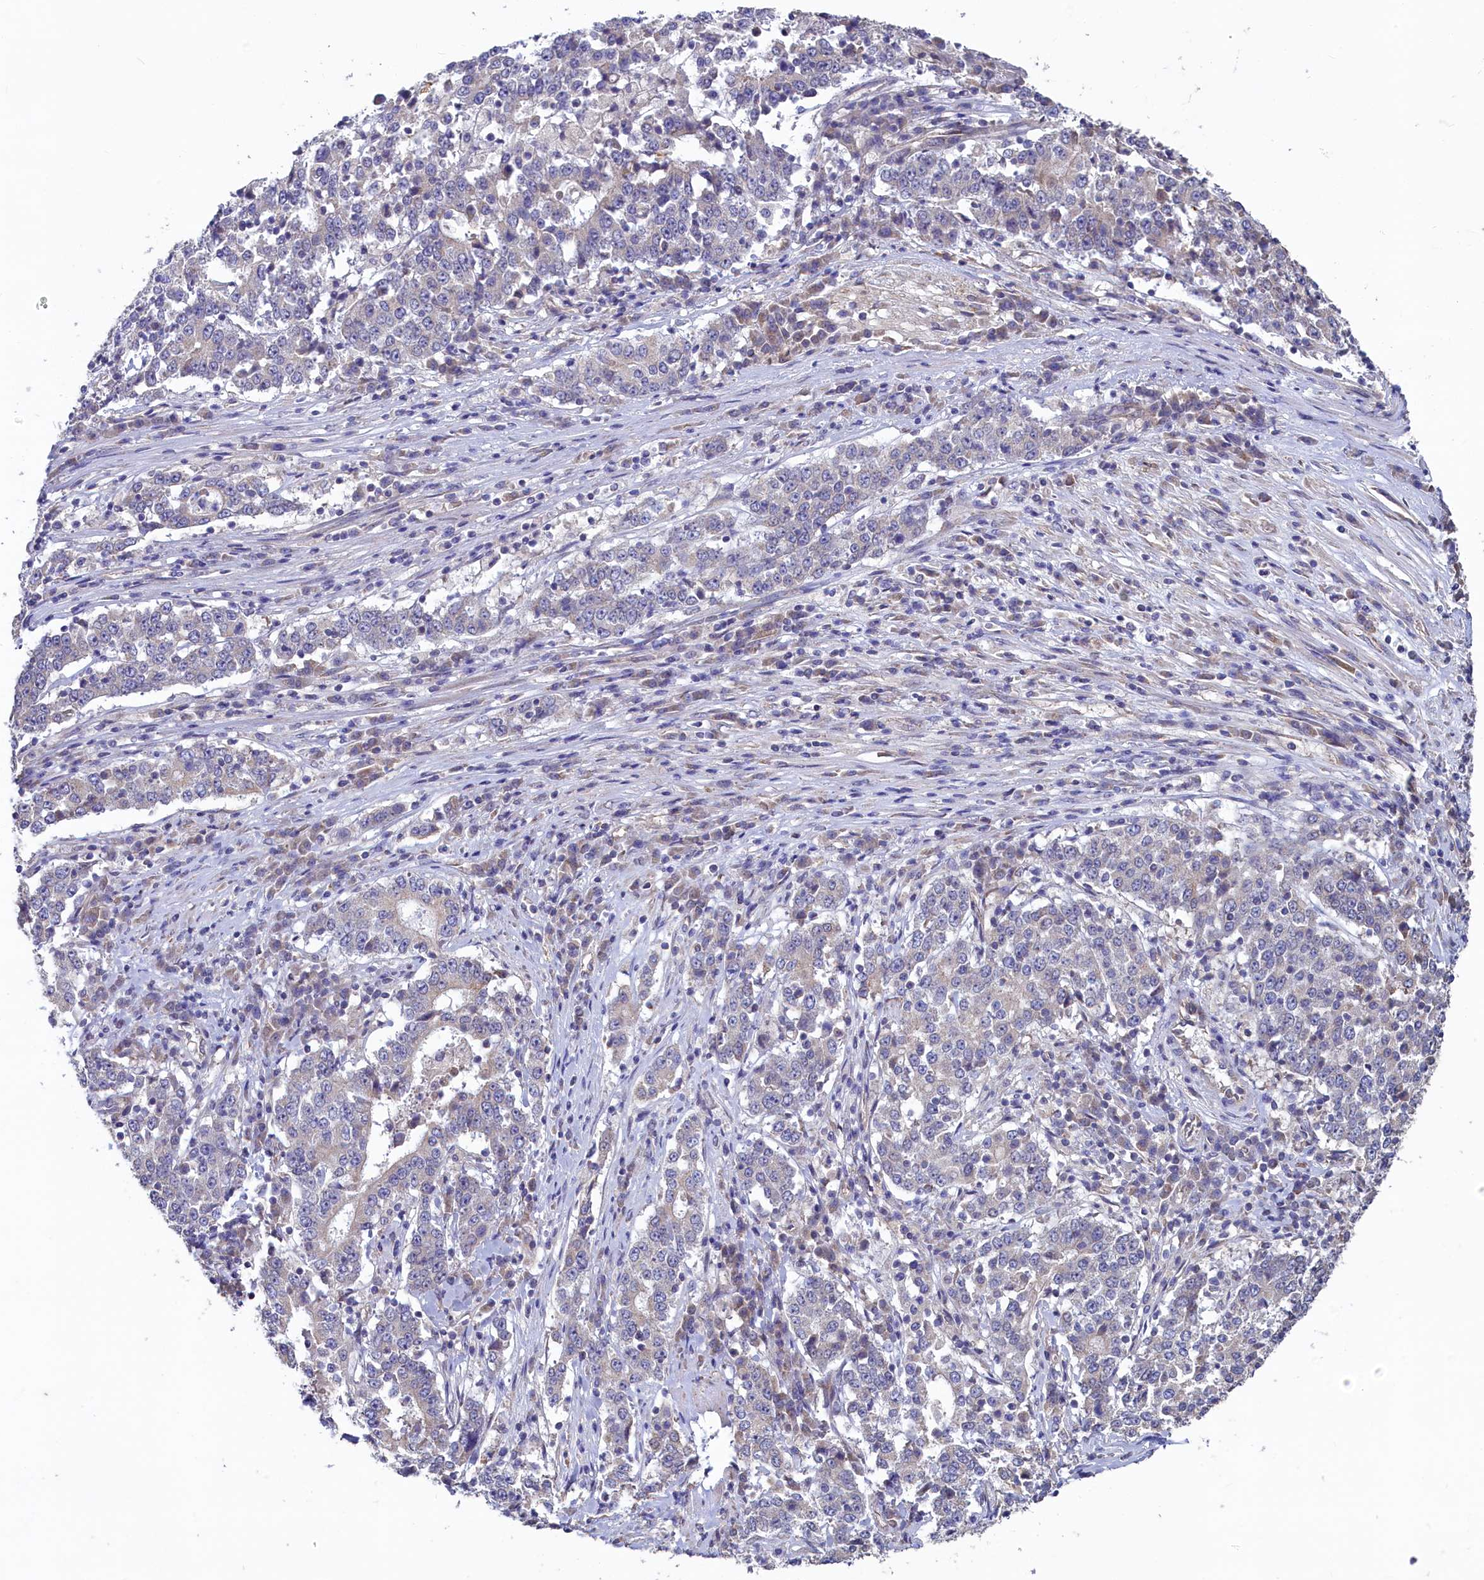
{"staining": {"intensity": "negative", "quantity": "none", "location": "none"}, "tissue": "stomach cancer", "cell_type": "Tumor cells", "image_type": "cancer", "snomed": [{"axis": "morphology", "description": "Adenocarcinoma, NOS"}, {"axis": "topography", "description": "Stomach"}], "caption": "High power microscopy image of an immunohistochemistry photomicrograph of adenocarcinoma (stomach), revealing no significant positivity in tumor cells.", "gene": "SPATA2L", "patient": {"sex": "male", "age": 59}}